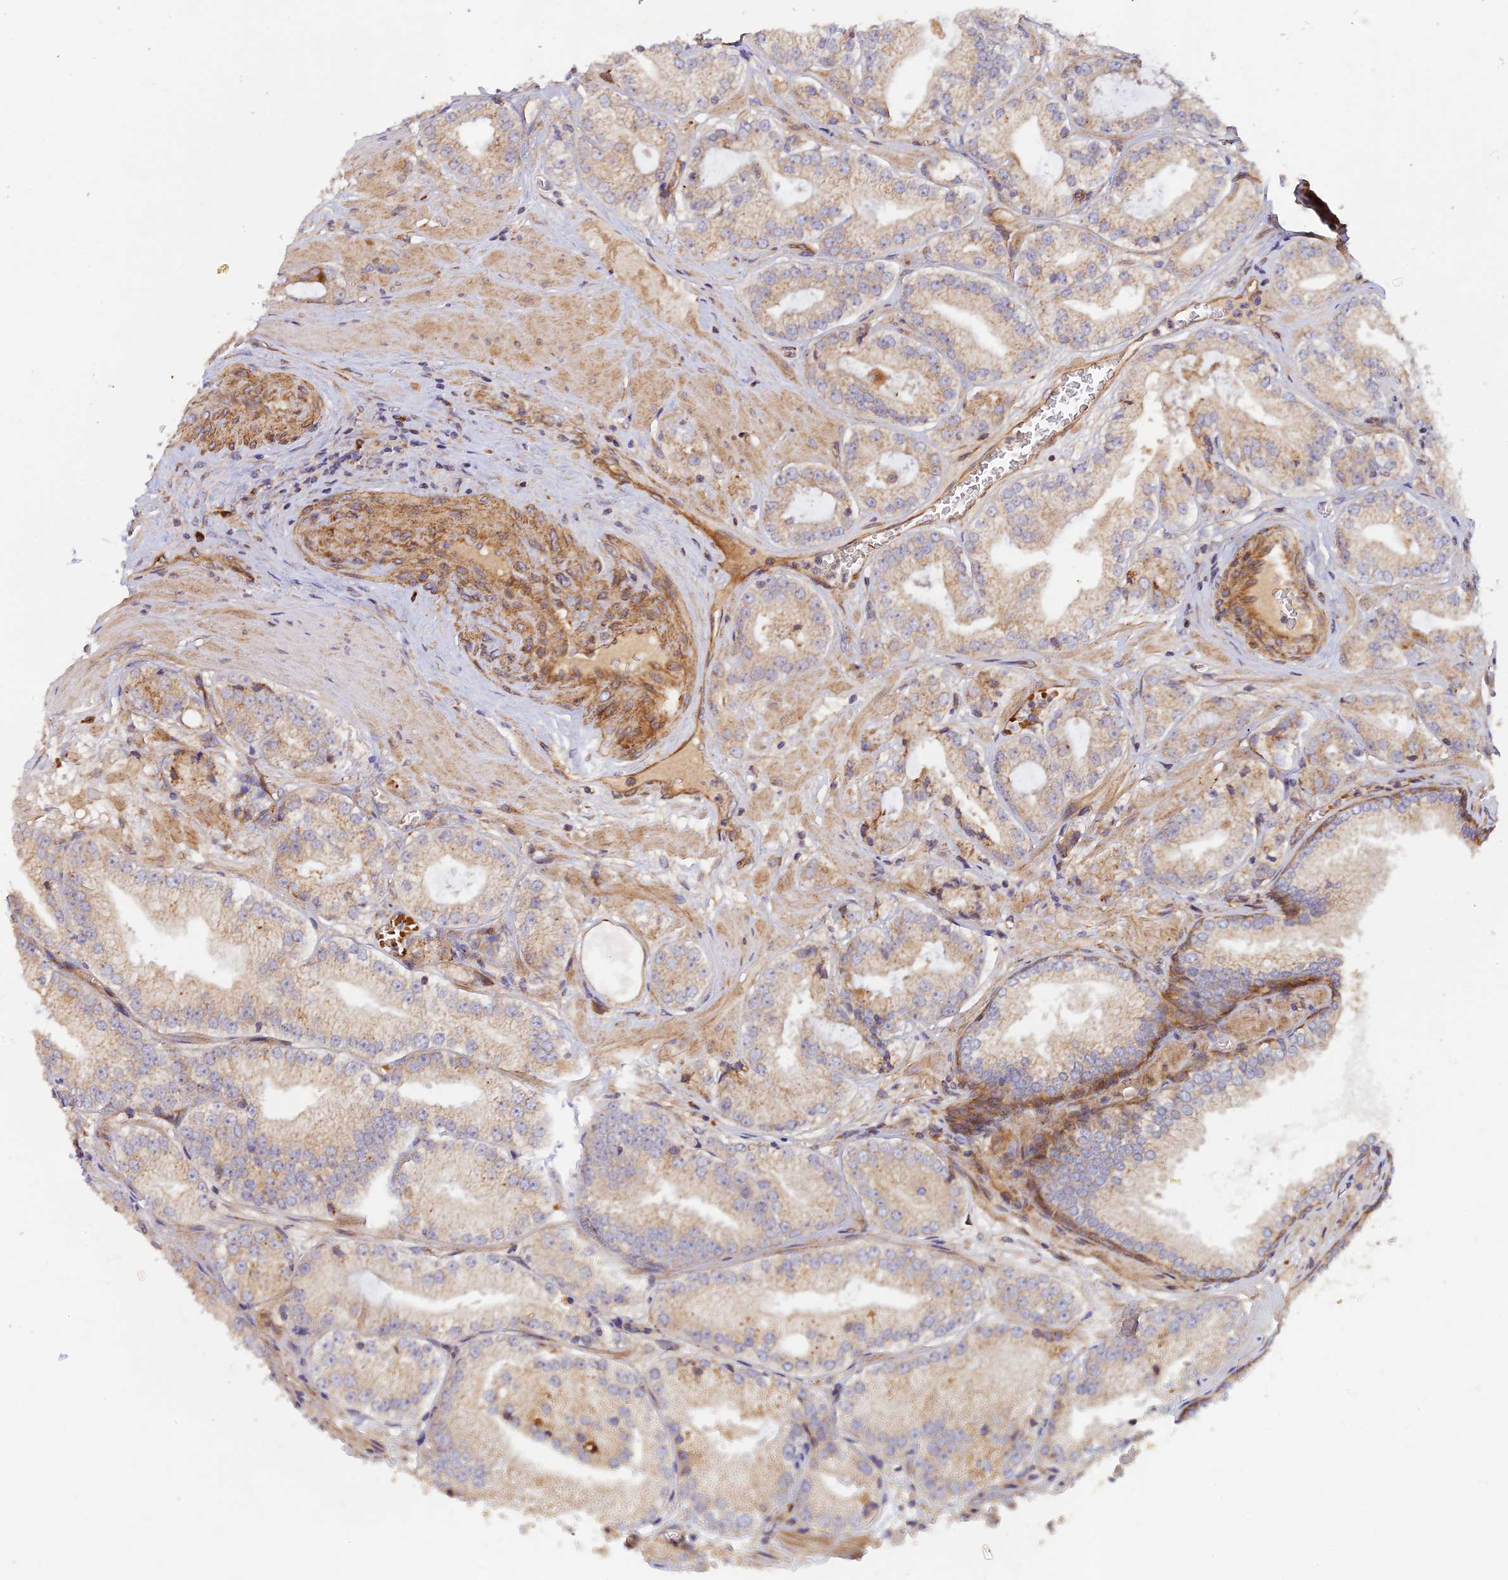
{"staining": {"intensity": "weak", "quantity": "<25%", "location": "cytoplasmic/membranous"}, "tissue": "prostate cancer", "cell_type": "Tumor cells", "image_type": "cancer", "snomed": [{"axis": "morphology", "description": "Adenocarcinoma, Low grade"}, {"axis": "topography", "description": "Prostate"}], "caption": "High magnification brightfield microscopy of adenocarcinoma (low-grade) (prostate) stained with DAB (3,3'-diaminobenzidine) (brown) and counterstained with hematoxylin (blue): tumor cells show no significant staining.", "gene": "GMCL1", "patient": {"sex": "male", "age": 60}}